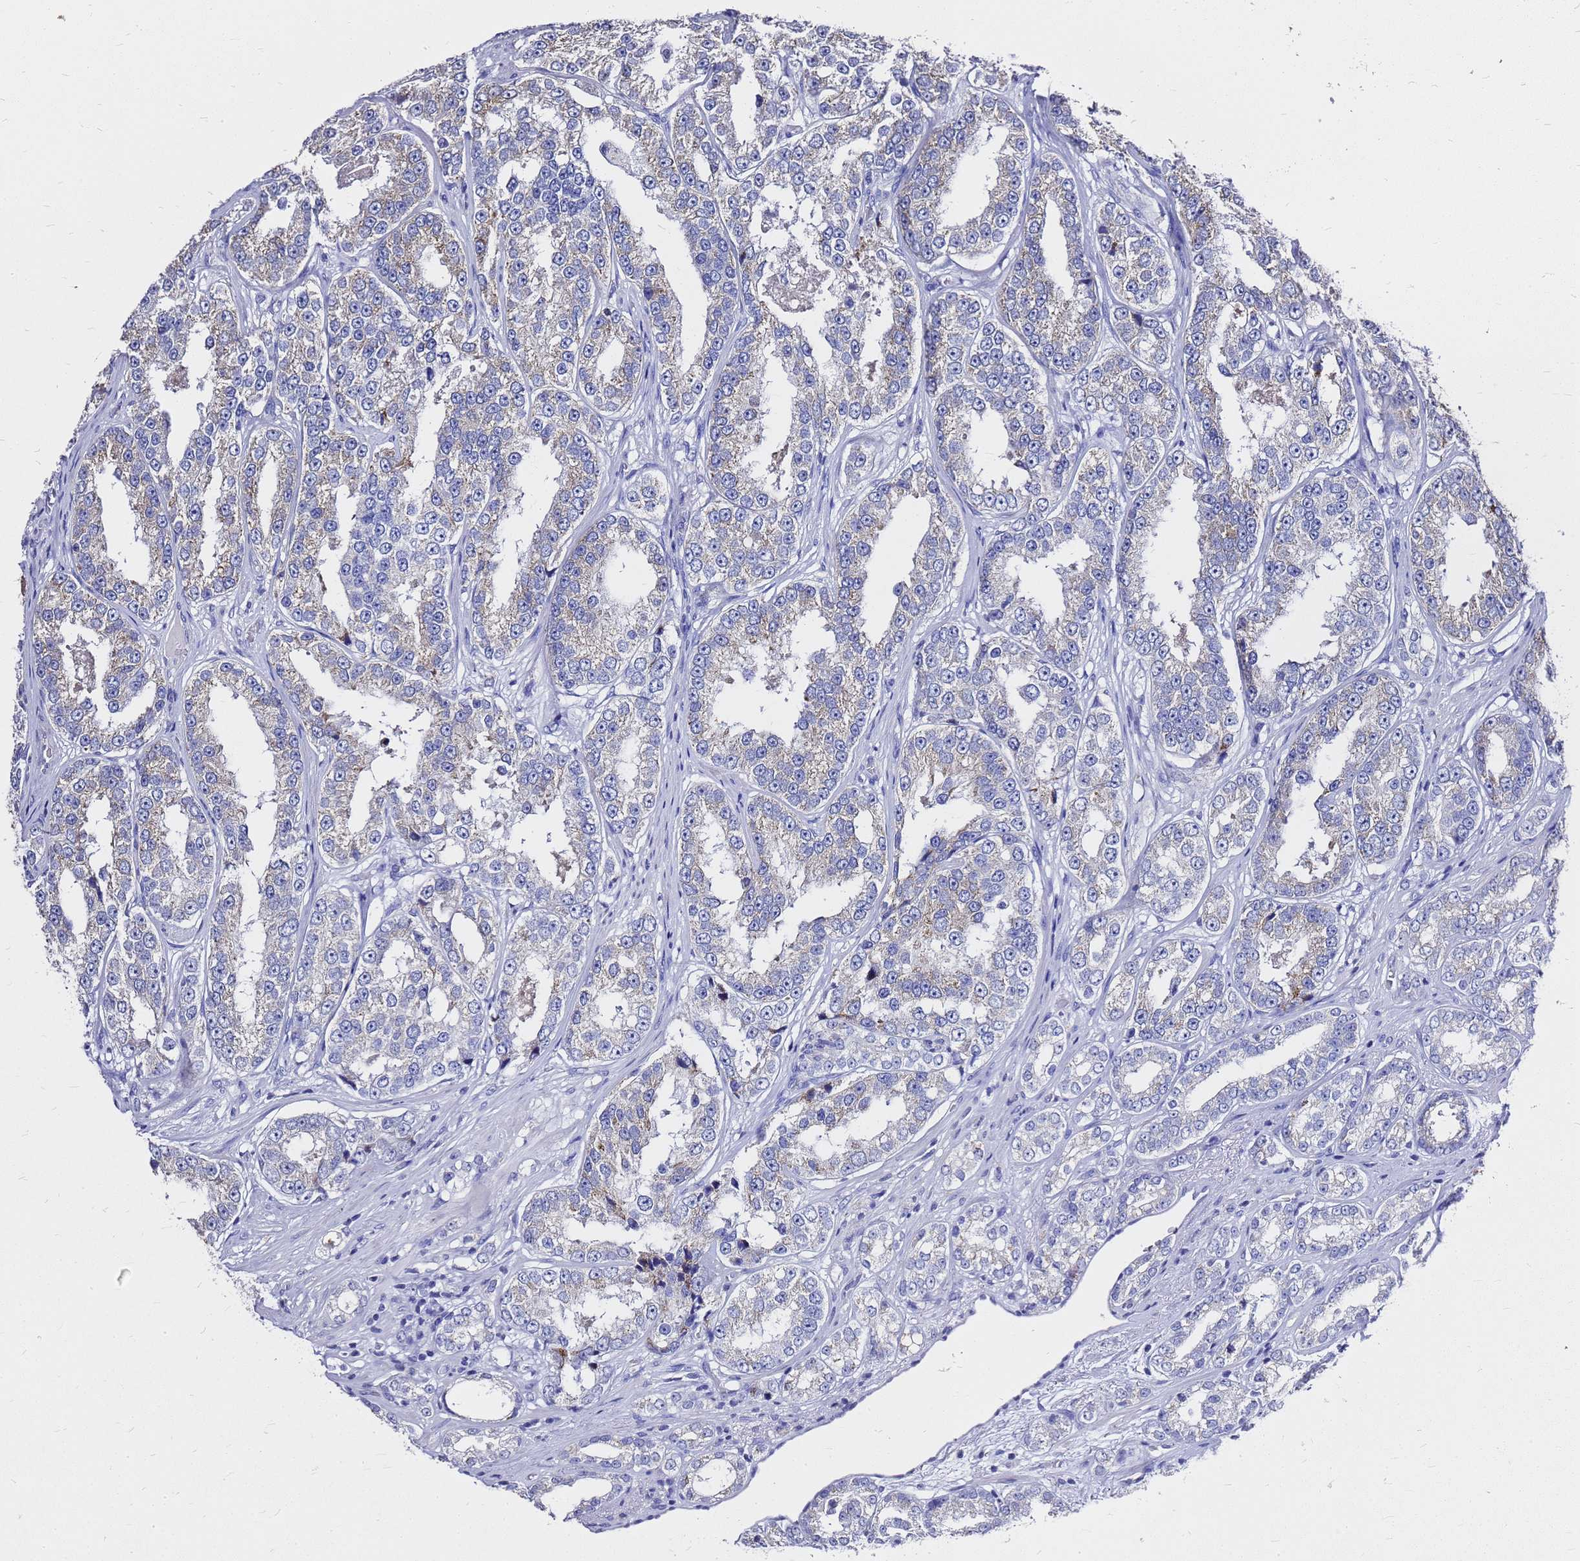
{"staining": {"intensity": "weak", "quantity": "<25%", "location": "cytoplasmic/membranous"}, "tissue": "prostate cancer", "cell_type": "Tumor cells", "image_type": "cancer", "snomed": [{"axis": "morphology", "description": "Normal tissue, NOS"}, {"axis": "morphology", "description": "Adenocarcinoma, High grade"}, {"axis": "topography", "description": "Prostate"}], "caption": "This is an immunohistochemistry photomicrograph of human adenocarcinoma (high-grade) (prostate). There is no staining in tumor cells.", "gene": "OR52E2", "patient": {"sex": "male", "age": 83}}